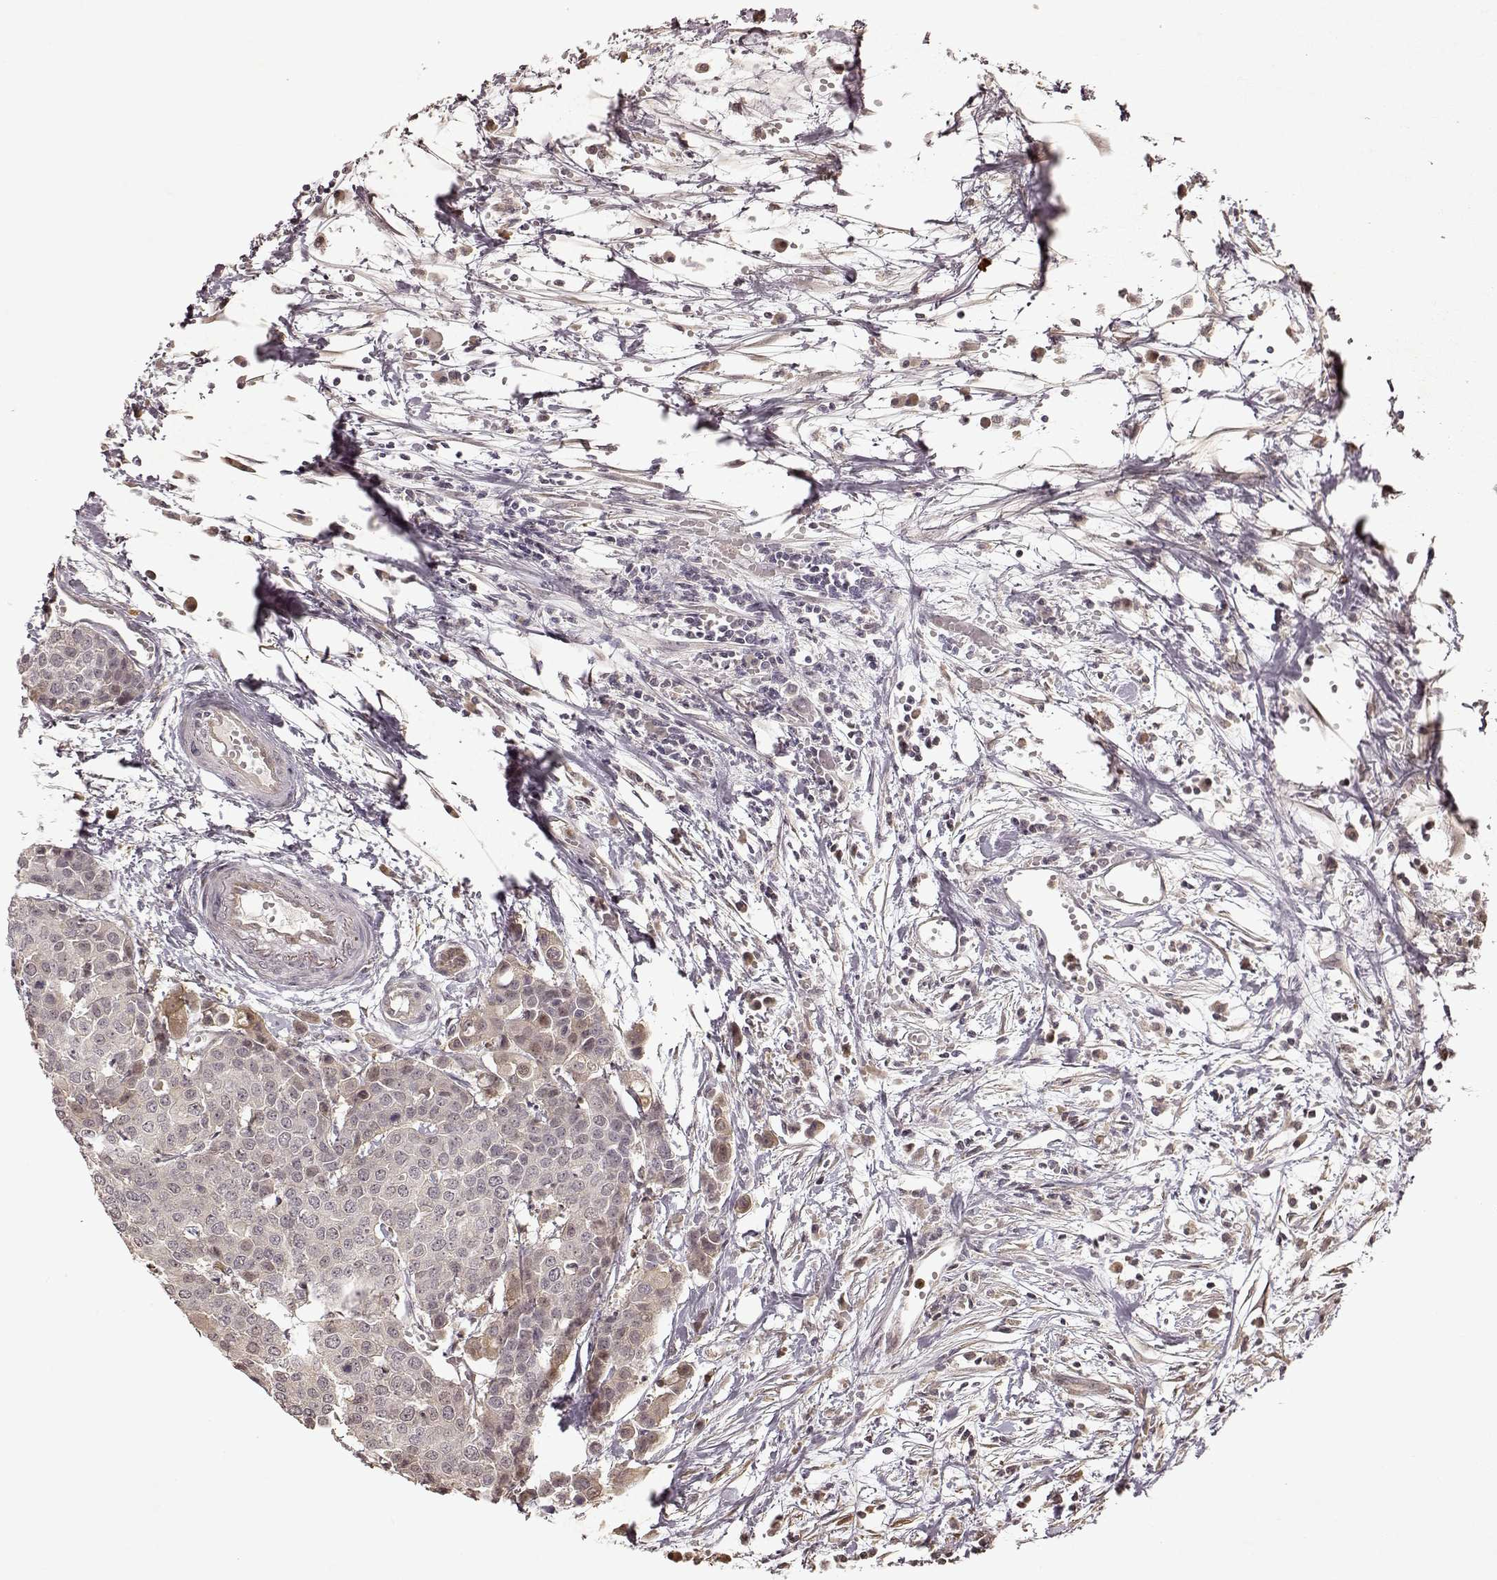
{"staining": {"intensity": "negative", "quantity": "none", "location": "none"}, "tissue": "carcinoid", "cell_type": "Tumor cells", "image_type": "cancer", "snomed": [{"axis": "morphology", "description": "Carcinoid, malignant, NOS"}, {"axis": "topography", "description": "Colon"}], "caption": "Immunohistochemistry (IHC) image of neoplastic tissue: carcinoid stained with DAB demonstrates no significant protein expression in tumor cells.", "gene": "CRB1", "patient": {"sex": "male", "age": 81}}